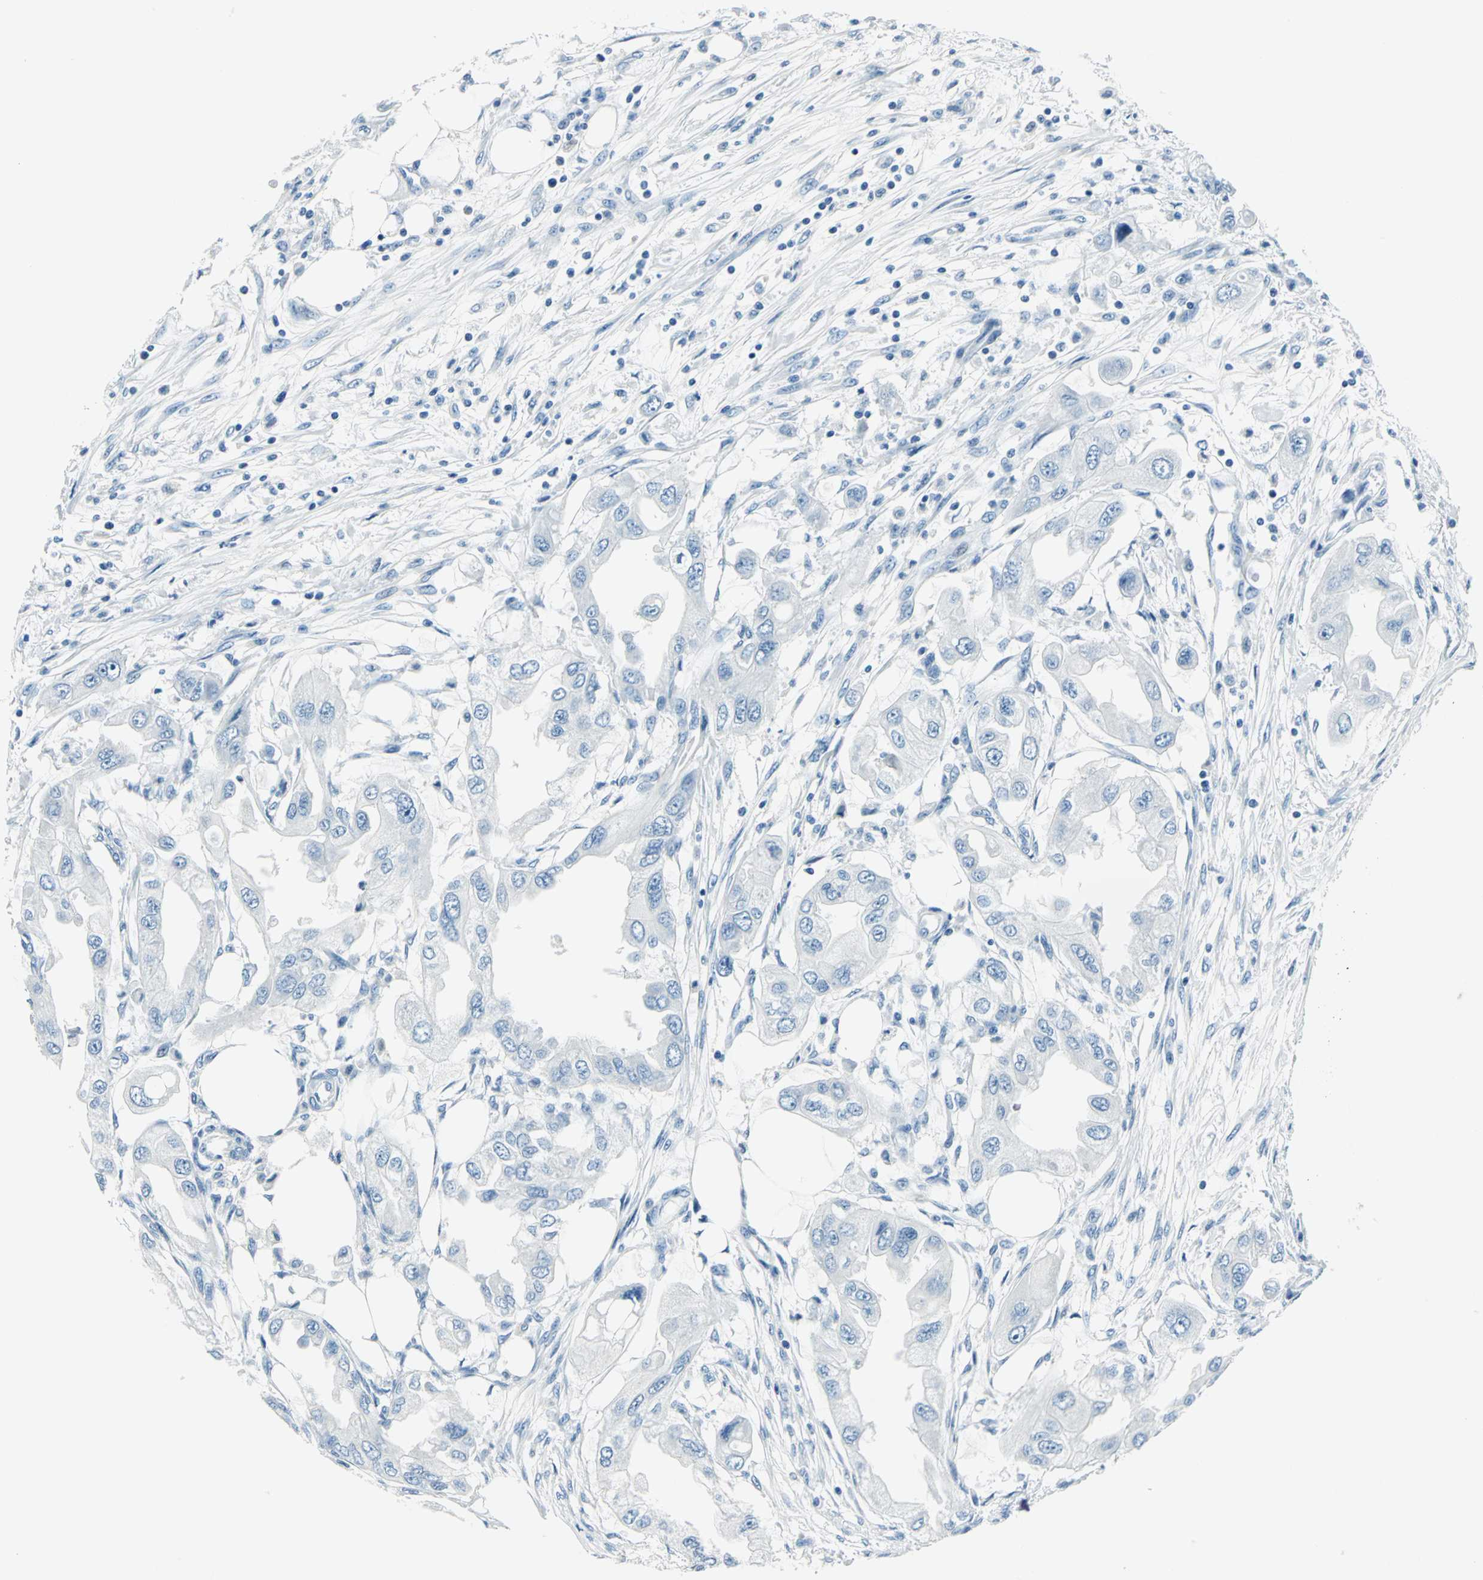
{"staining": {"intensity": "negative", "quantity": "none", "location": "none"}, "tissue": "endometrial cancer", "cell_type": "Tumor cells", "image_type": "cancer", "snomed": [{"axis": "morphology", "description": "Adenocarcinoma, NOS"}, {"axis": "topography", "description": "Endometrium"}], "caption": "Tumor cells show no significant protein expression in adenocarcinoma (endometrial).", "gene": "AKR1A1", "patient": {"sex": "female", "age": 67}}